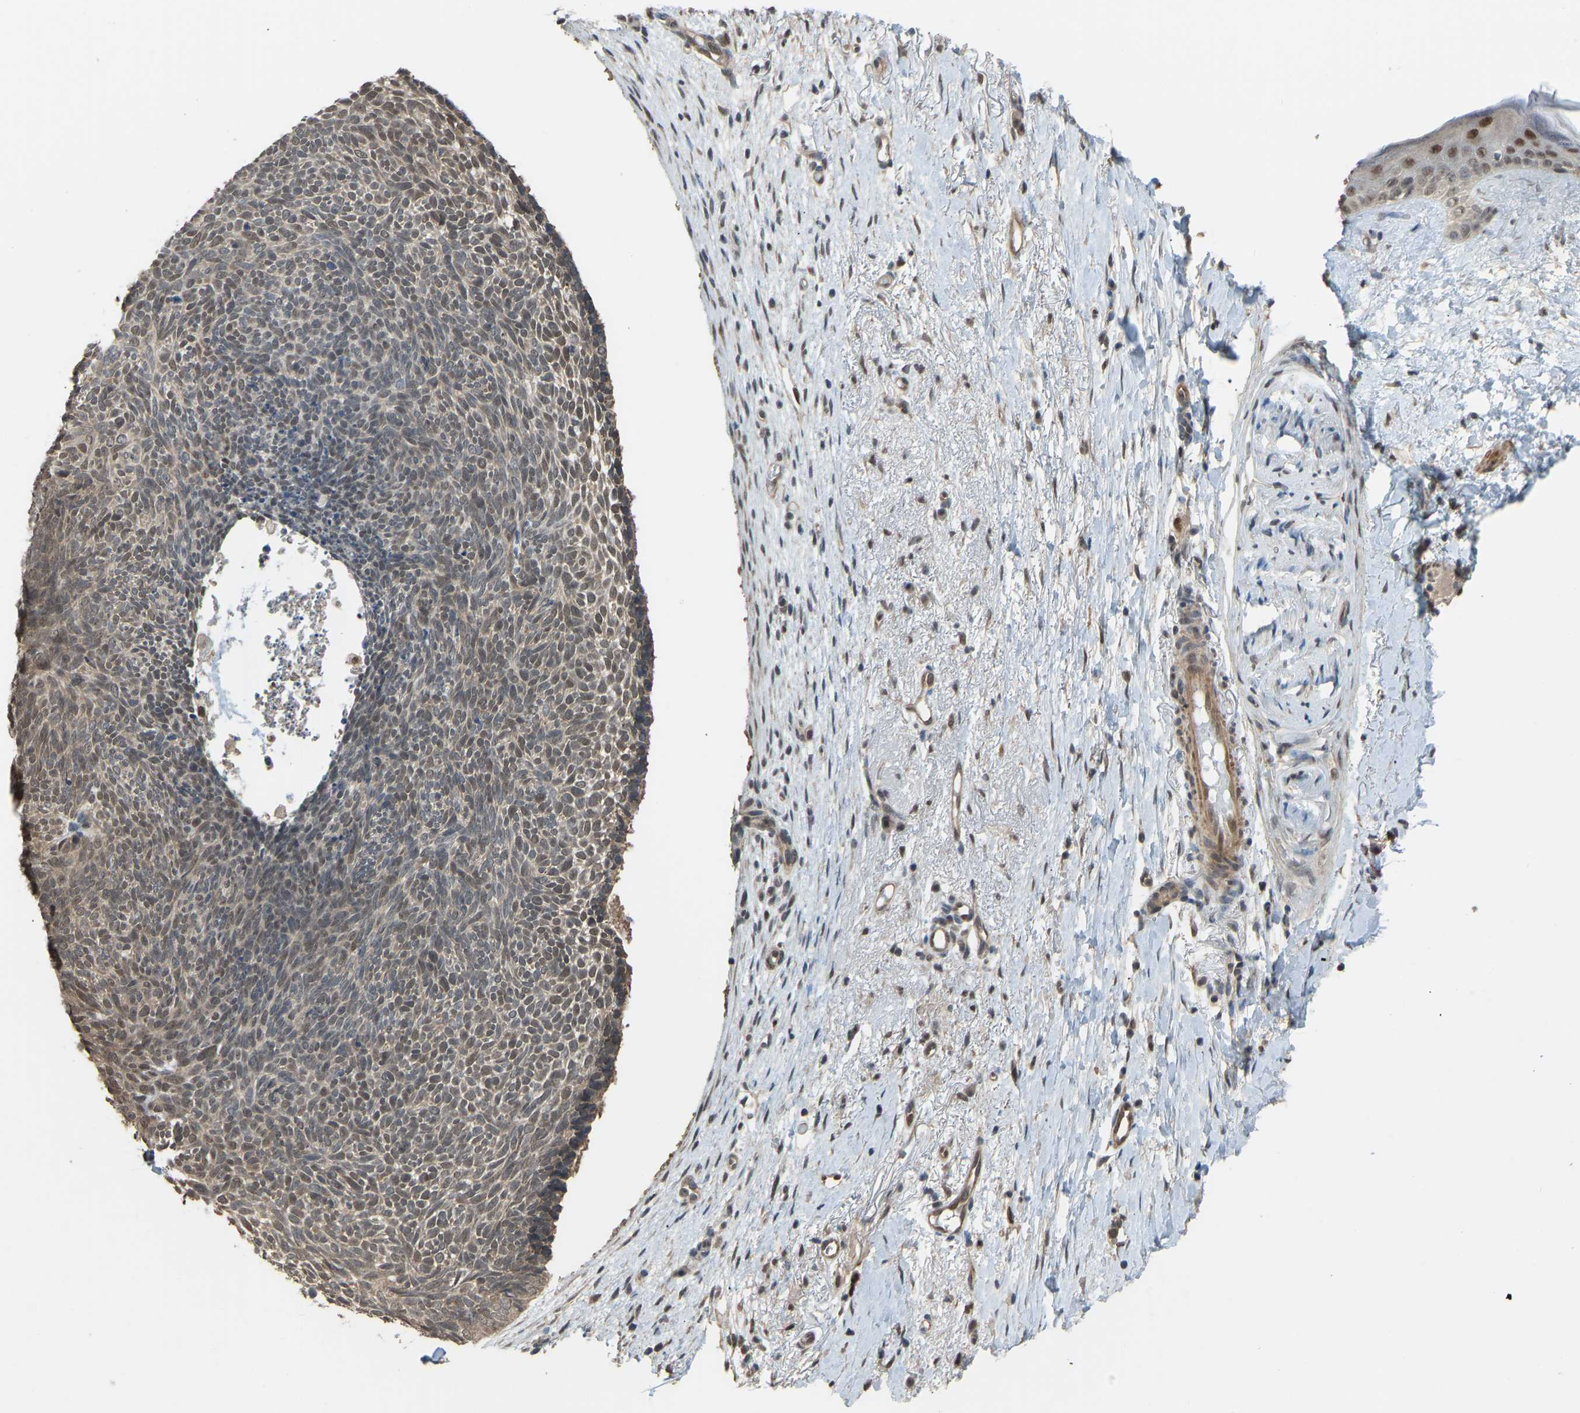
{"staining": {"intensity": "weak", "quantity": ">75%", "location": "nuclear"}, "tissue": "skin cancer", "cell_type": "Tumor cells", "image_type": "cancer", "snomed": [{"axis": "morphology", "description": "Basal cell carcinoma"}, {"axis": "topography", "description": "Skin"}], "caption": "Protein expression analysis of human skin cancer (basal cell carcinoma) reveals weak nuclear expression in approximately >75% of tumor cells. (IHC, brightfield microscopy, high magnification).", "gene": "KPNA6", "patient": {"sex": "female", "age": 84}}